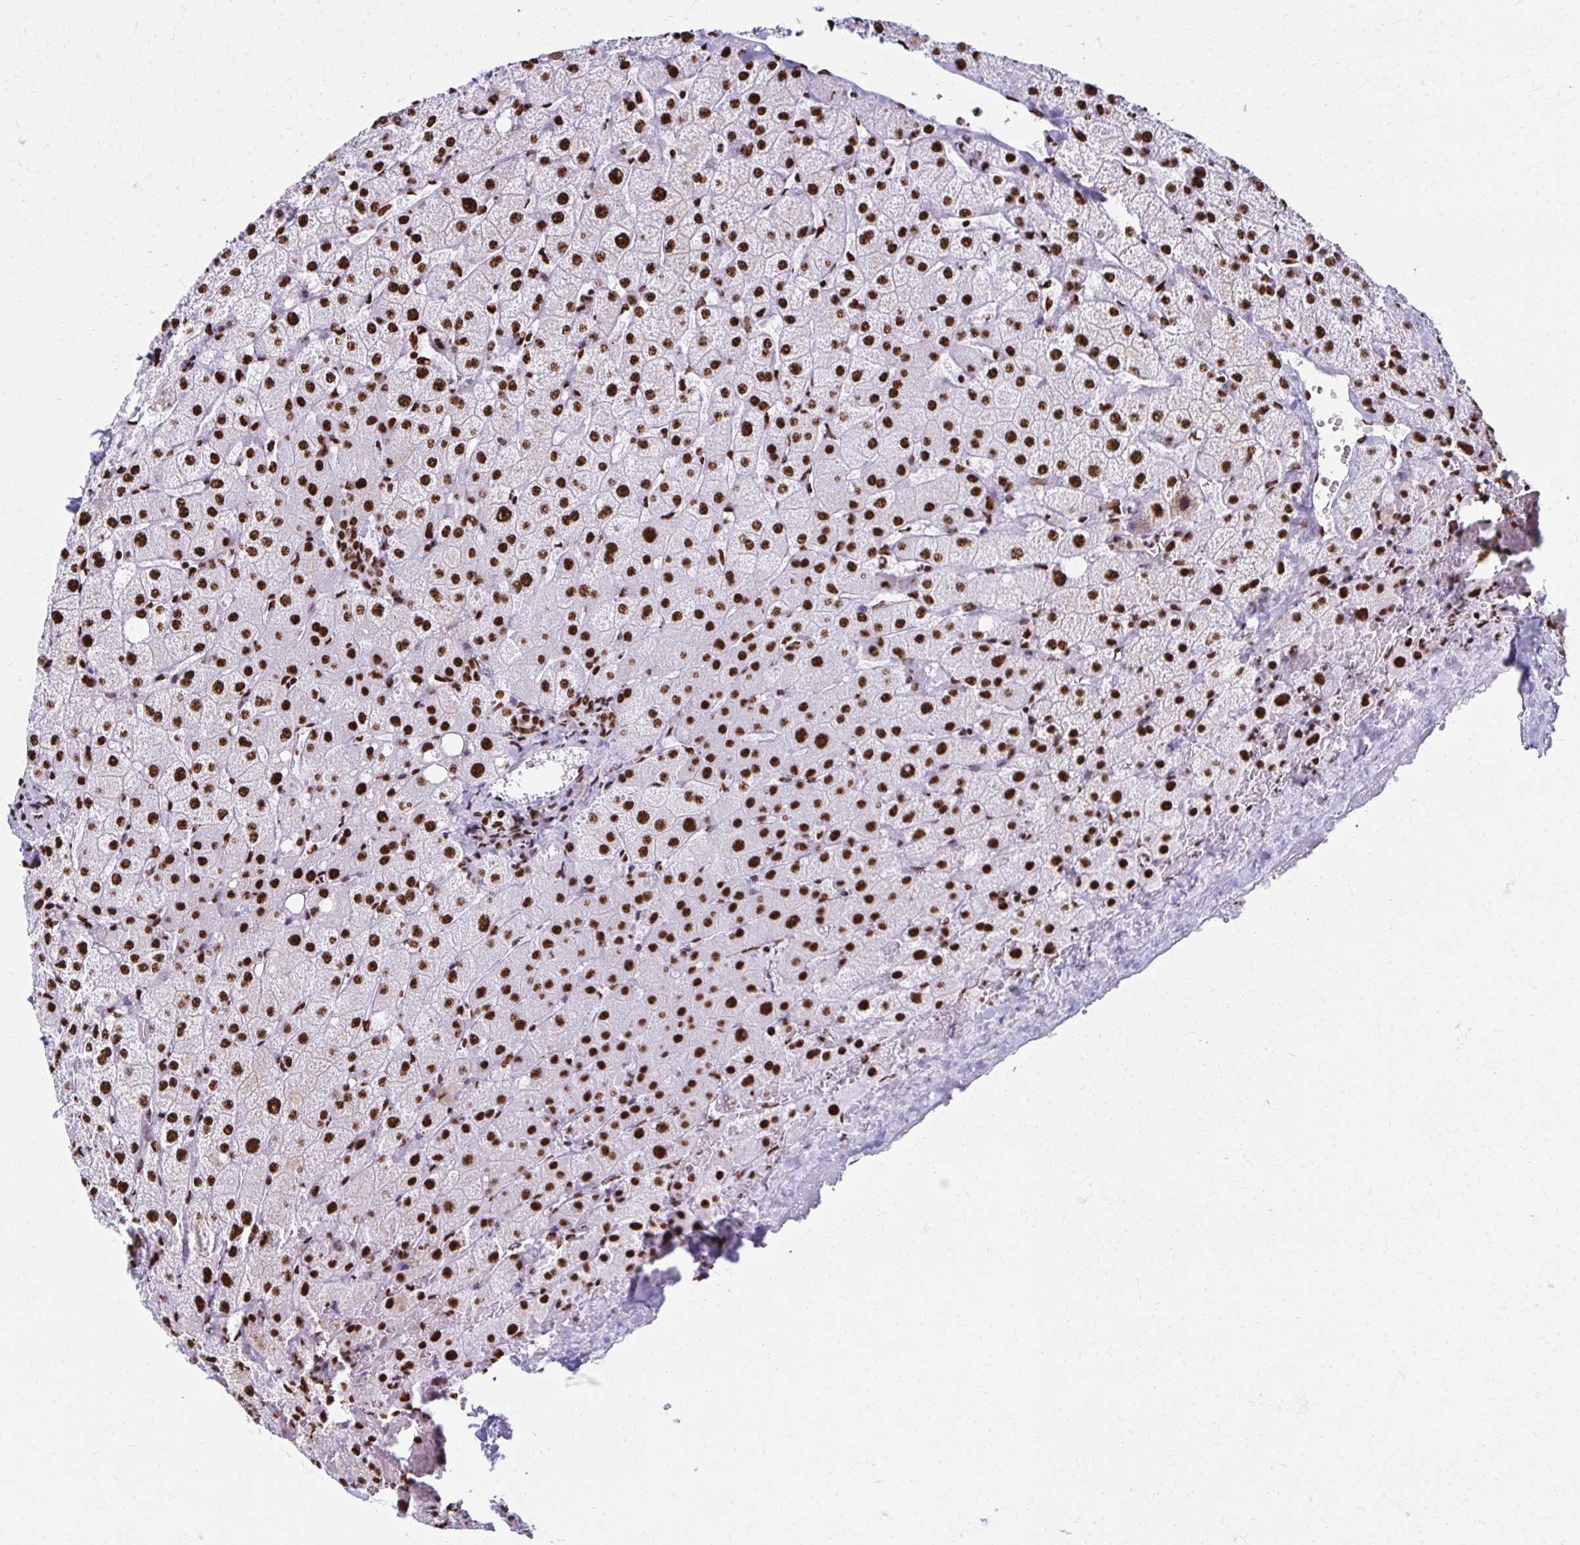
{"staining": {"intensity": "strong", "quantity": ">75%", "location": "nuclear"}, "tissue": "liver", "cell_type": "Cholangiocytes", "image_type": "normal", "snomed": [{"axis": "morphology", "description": "Normal tissue, NOS"}, {"axis": "topography", "description": "Liver"}], "caption": "Human liver stained with a brown dye shows strong nuclear positive expression in about >75% of cholangiocytes.", "gene": "NONO", "patient": {"sex": "female", "age": 54}}